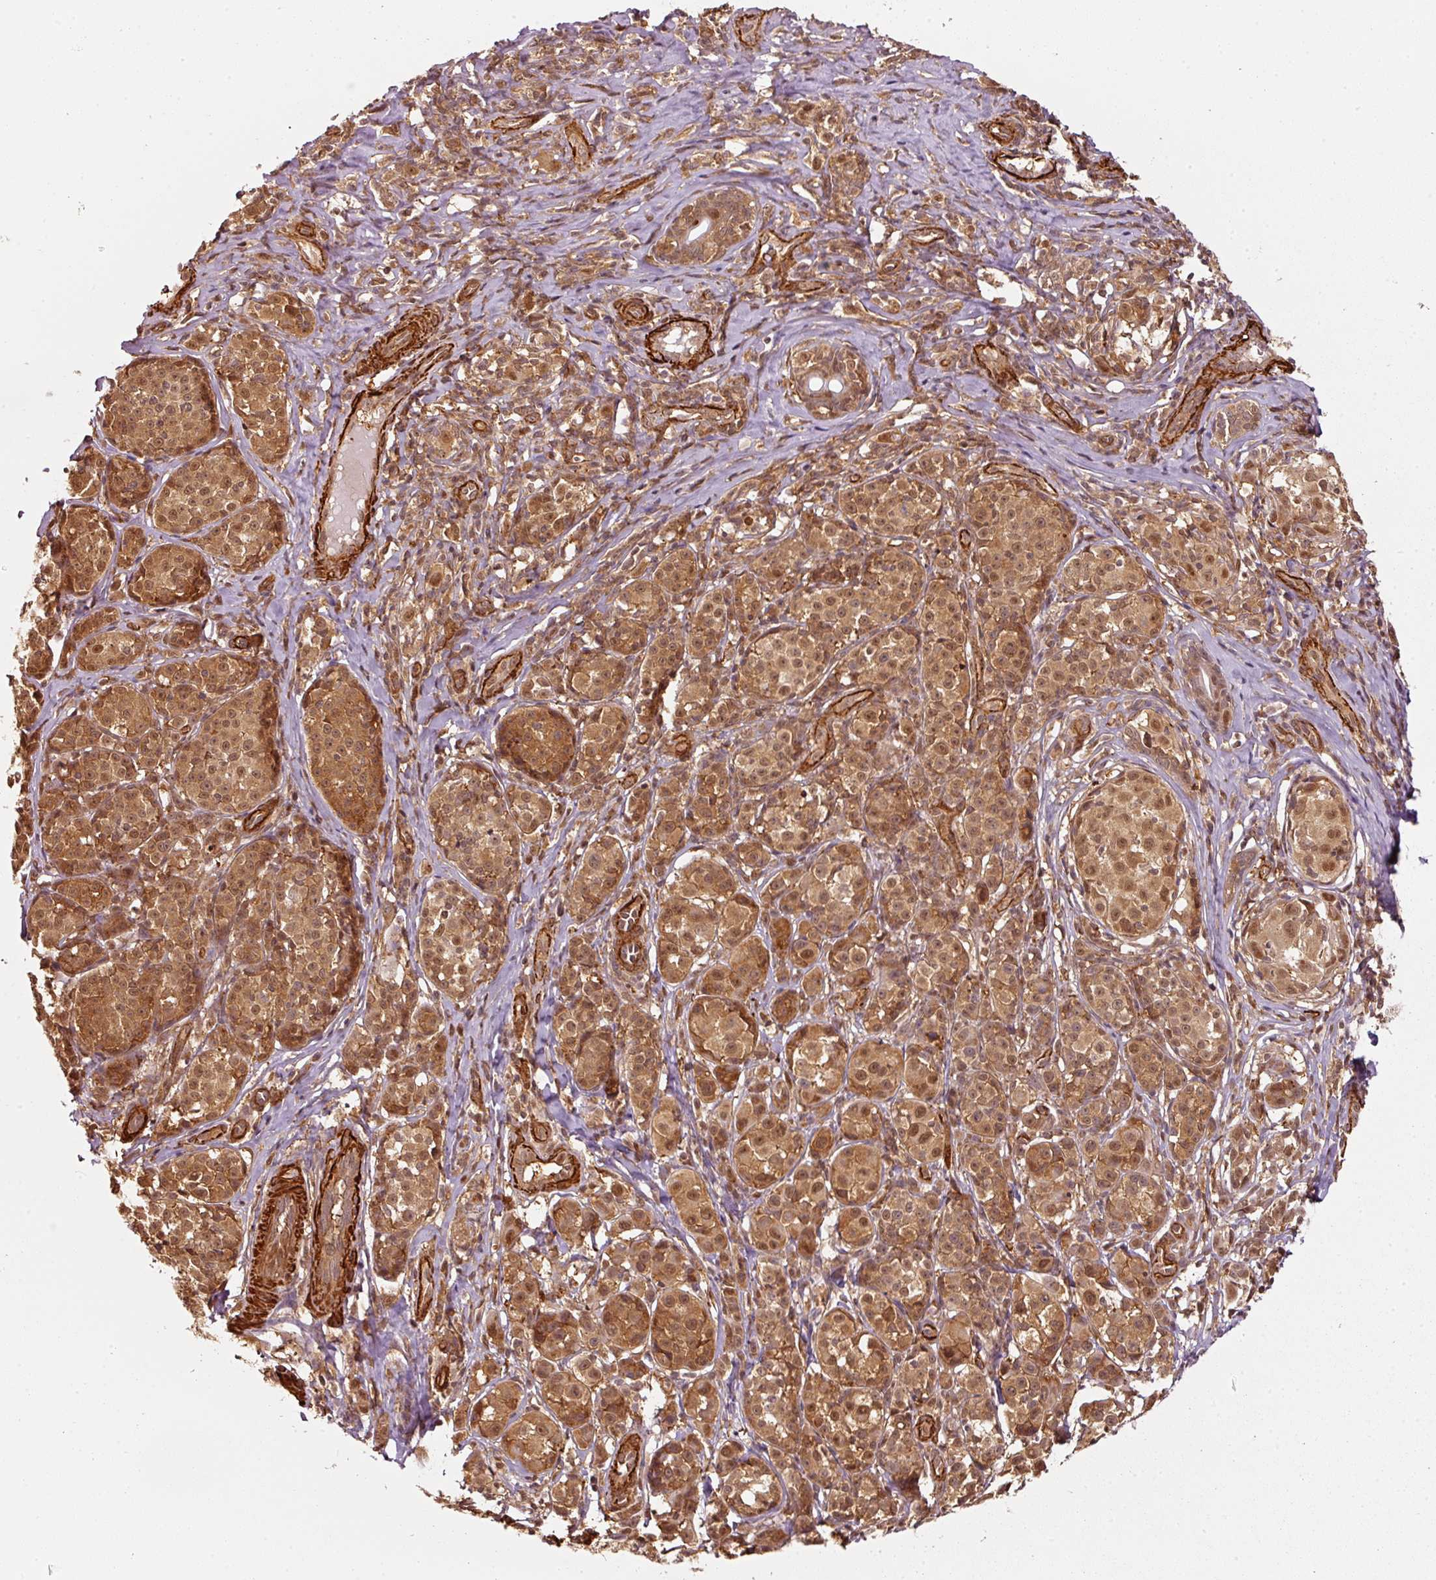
{"staining": {"intensity": "moderate", "quantity": ">75%", "location": "cytoplasmic/membranous,nuclear"}, "tissue": "melanoma", "cell_type": "Tumor cells", "image_type": "cancer", "snomed": [{"axis": "morphology", "description": "Malignant melanoma, NOS"}, {"axis": "topography", "description": "Skin"}], "caption": "Human malignant melanoma stained with a brown dye reveals moderate cytoplasmic/membranous and nuclear positive positivity in about >75% of tumor cells.", "gene": "PSMD1", "patient": {"sex": "female", "age": 35}}